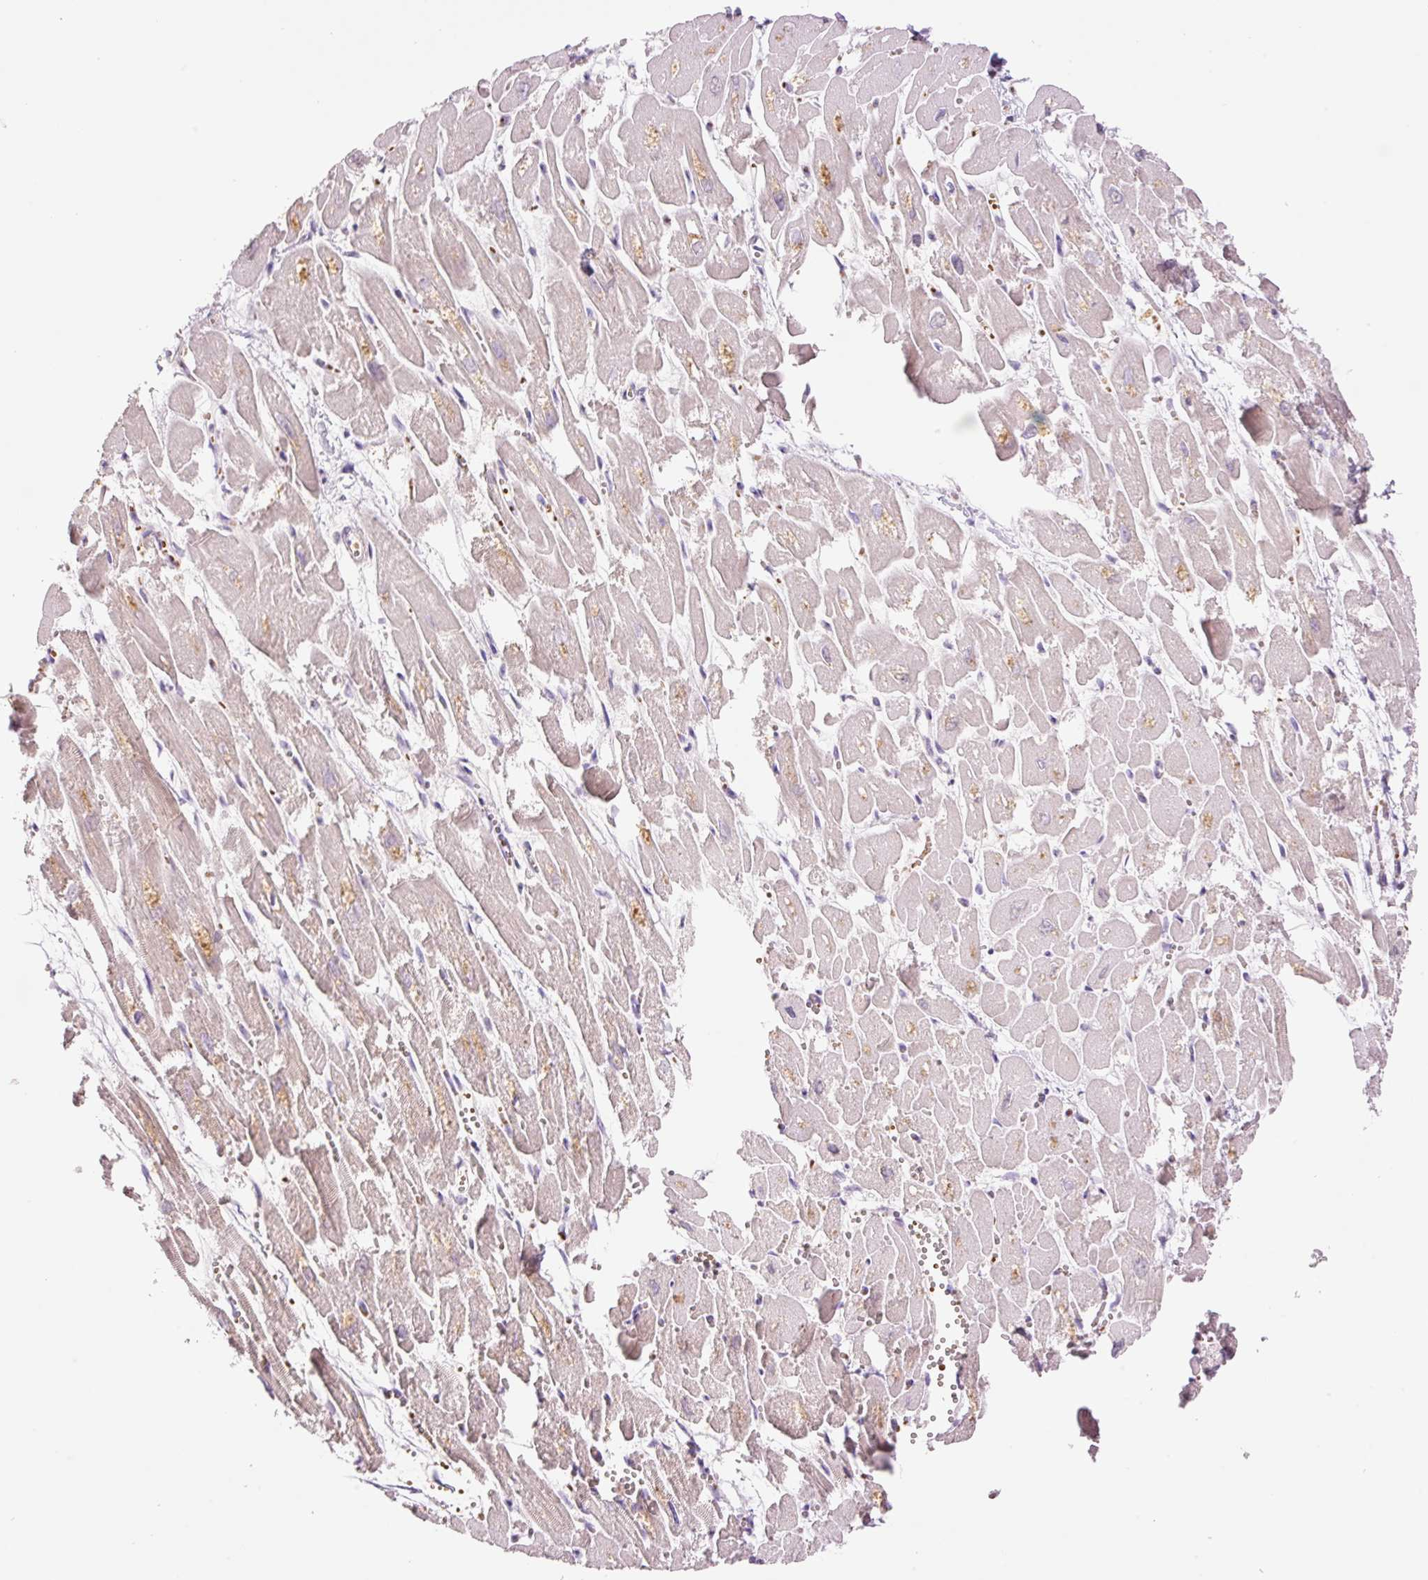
{"staining": {"intensity": "weak", "quantity": "<25%", "location": "cytoplasmic/membranous"}, "tissue": "heart muscle", "cell_type": "Cardiomyocytes", "image_type": "normal", "snomed": [{"axis": "morphology", "description": "Normal tissue, NOS"}, {"axis": "topography", "description": "Heart"}], "caption": "Protein analysis of unremarkable heart muscle demonstrates no significant positivity in cardiomyocytes.", "gene": "LY6G6D", "patient": {"sex": "male", "age": 54}}